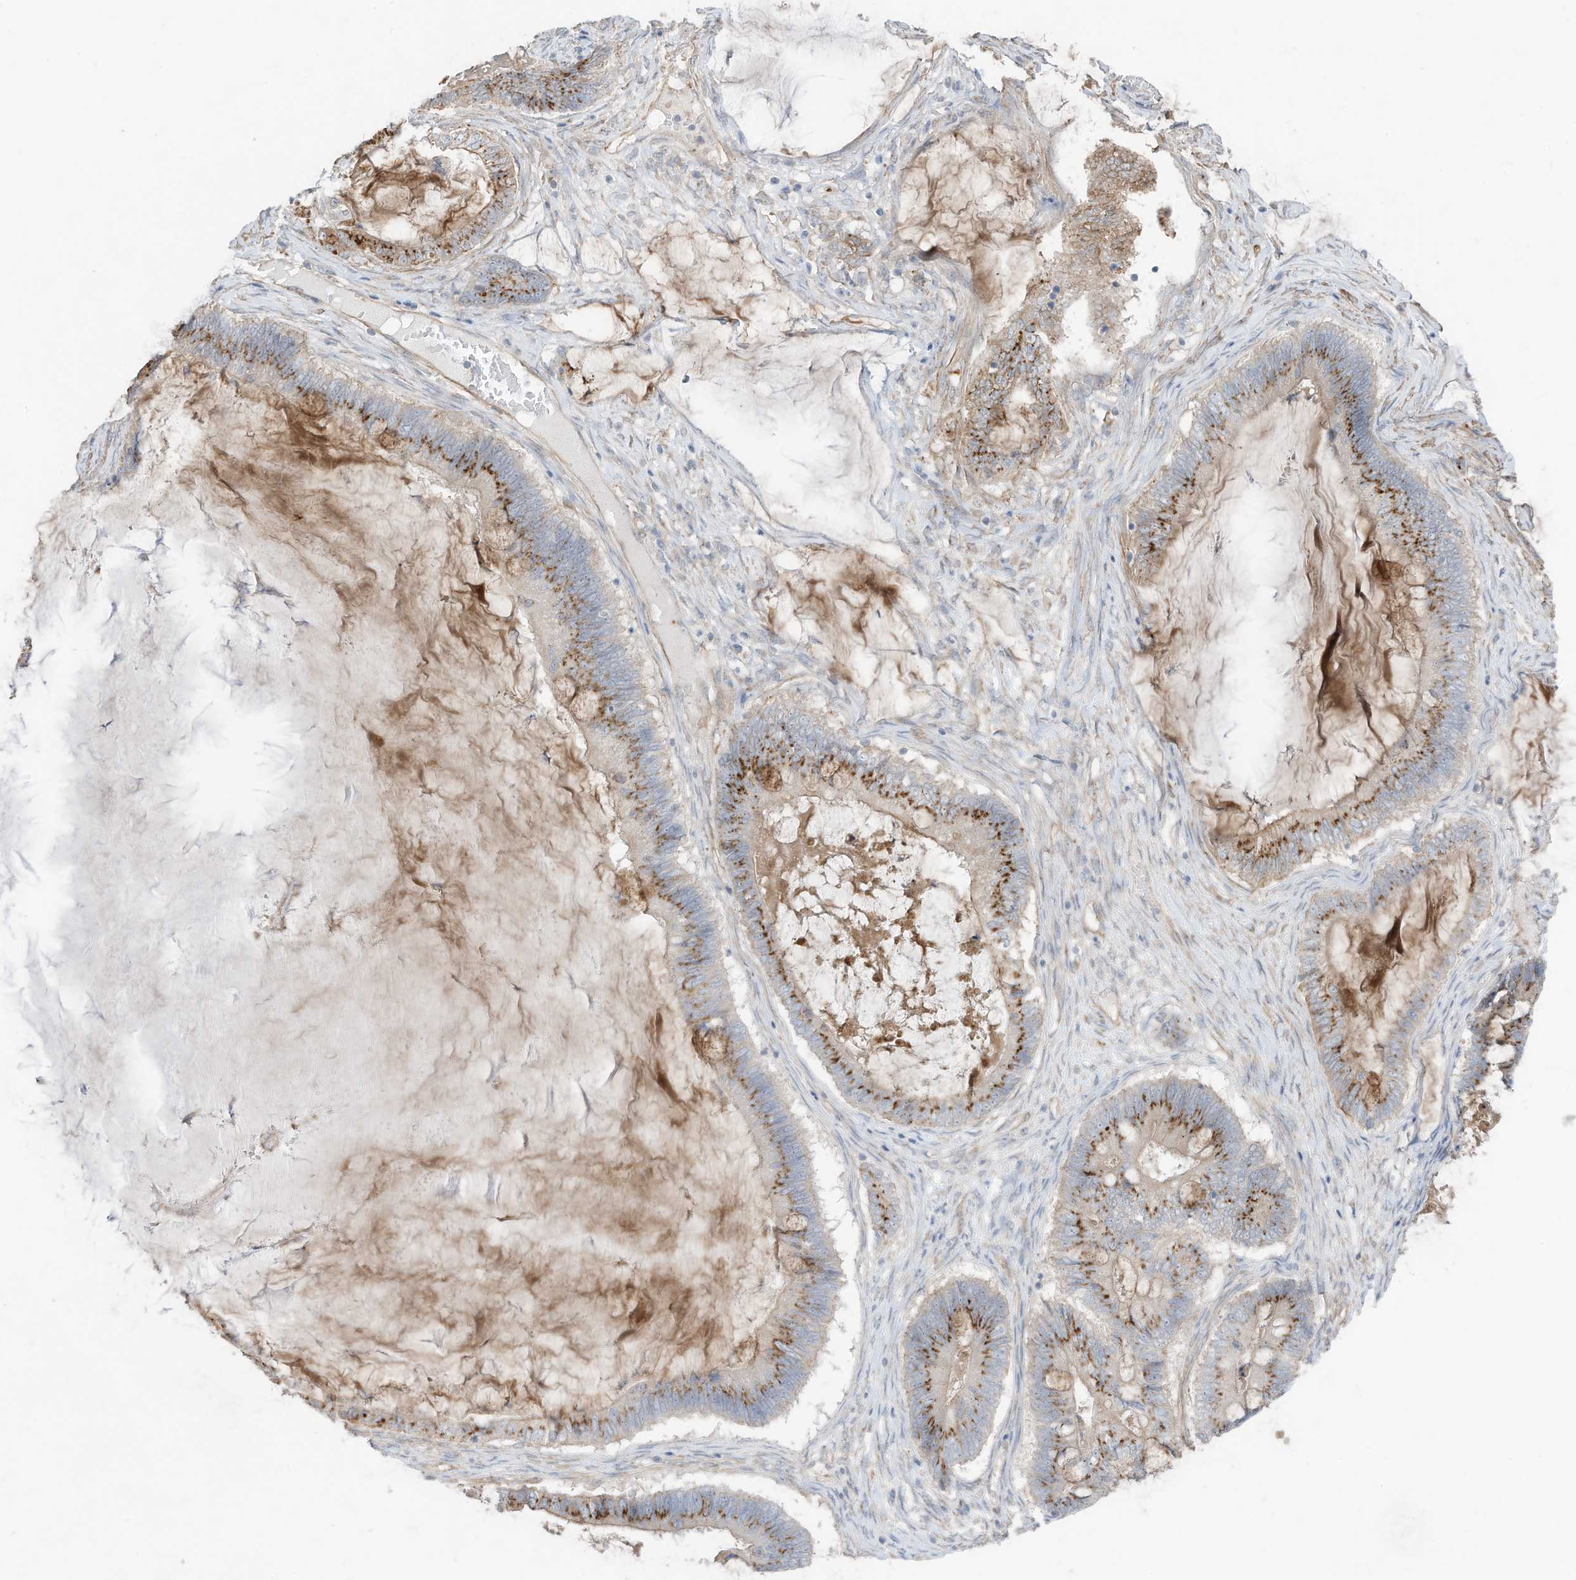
{"staining": {"intensity": "moderate", "quantity": ">75%", "location": "cytoplasmic/membranous"}, "tissue": "ovarian cancer", "cell_type": "Tumor cells", "image_type": "cancer", "snomed": [{"axis": "morphology", "description": "Cystadenocarcinoma, mucinous, NOS"}, {"axis": "topography", "description": "Ovary"}], "caption": "A photomicrograph of human ovarian mucinous cystadenocarcinoma stained for a protein displays moderate cytoplasmic/membranous brown staining in tumor cells. Immunohistochemistry stains the protein of interest in brown and the nuclei are stained blue.", "gene": "SLC17A7", "patient": {"sex": "female", "age": 61}}